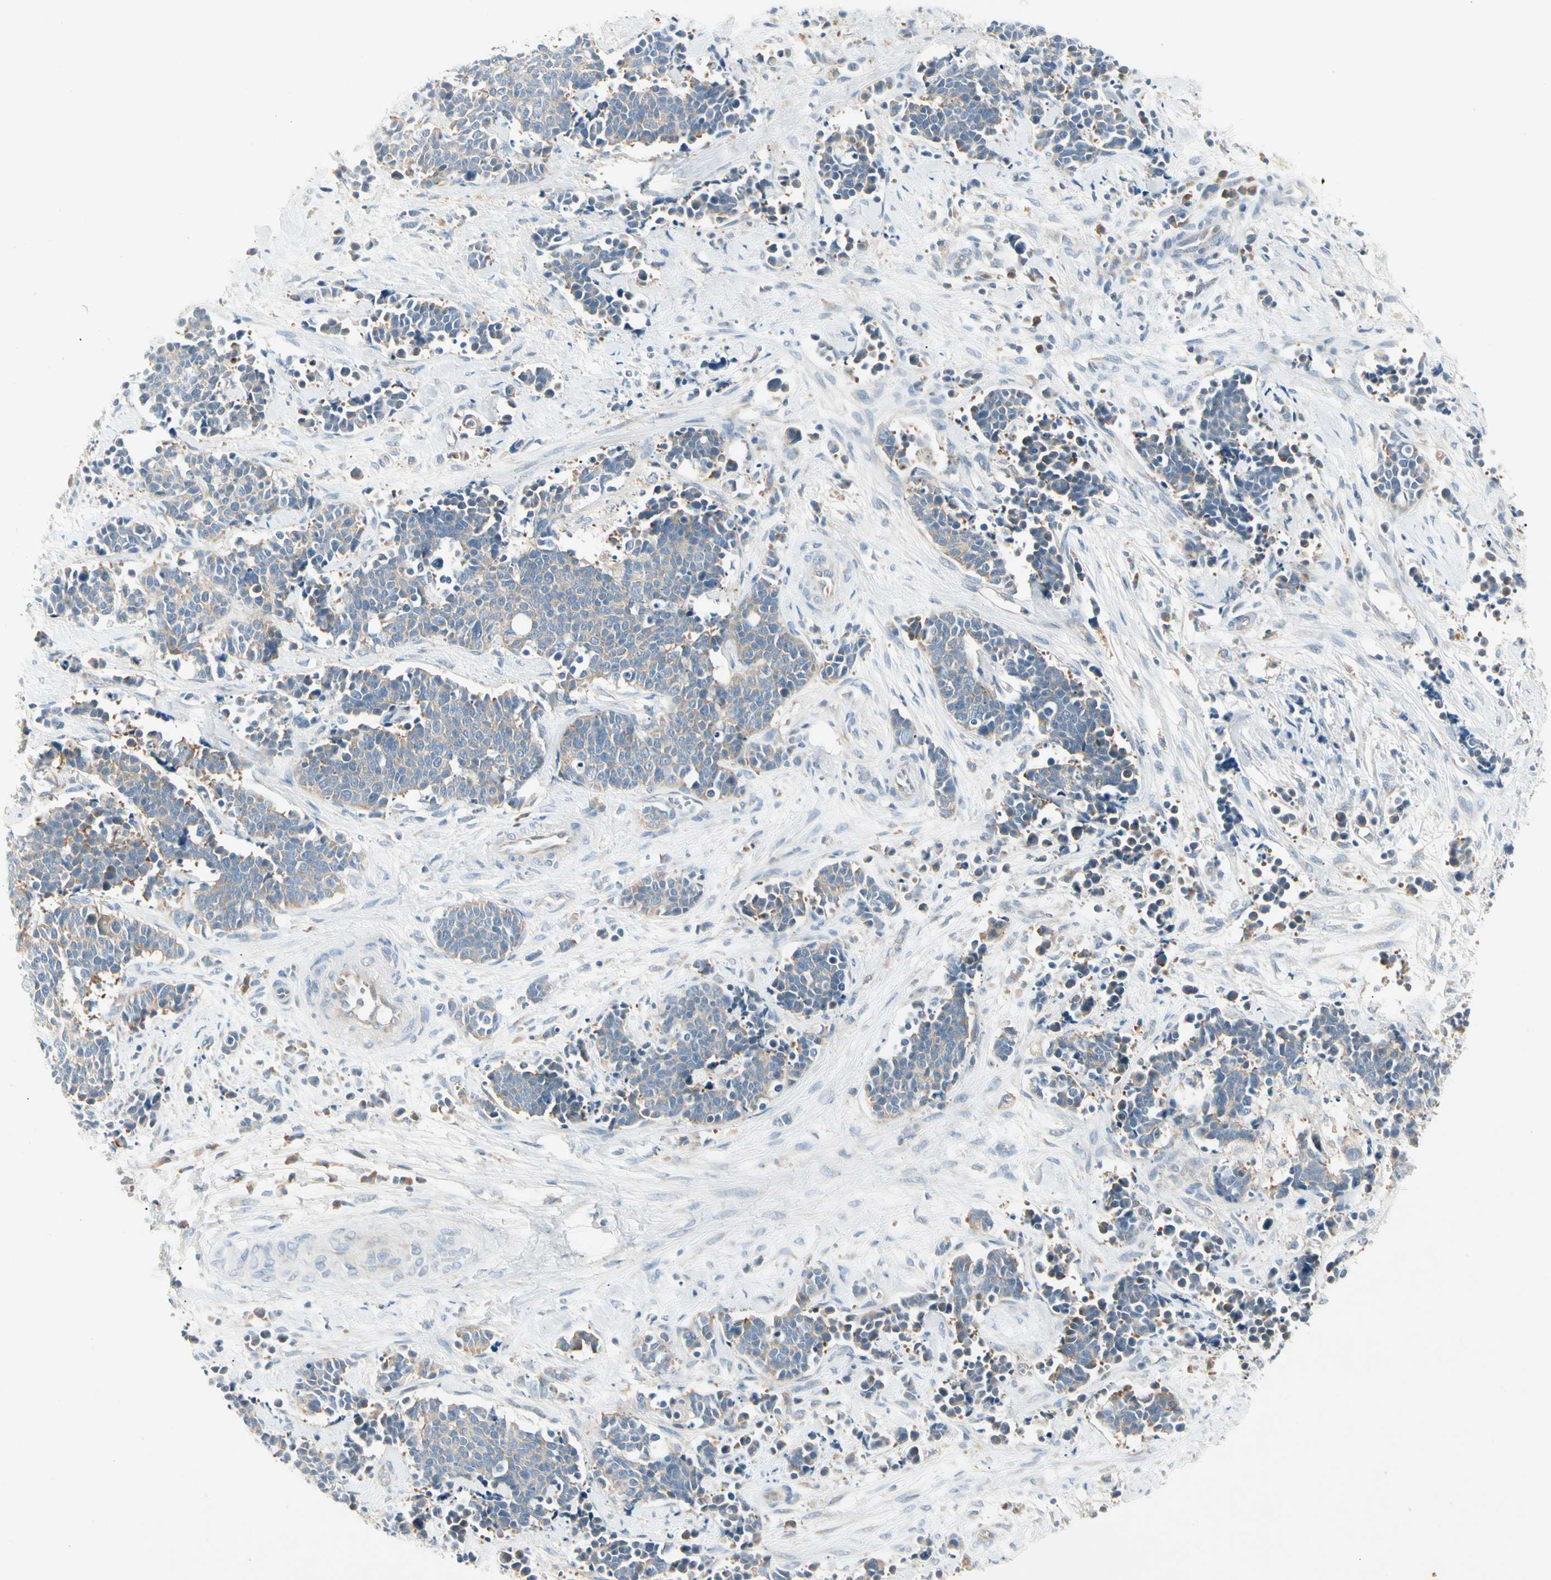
{"staining": {"intensity": "weak", "quantity": ">75%", "location": "cytoplasmic/membranous"}, "tissue": "cervical cancer", "cell_type": "Tumor cells", "image_type": "cancer", "snomed": [{"axis": "morphology", "description": "Squamous cell carcinoma, NOS"}, {"axis": "topography", "description": "Cervix"}], "caption": "Cervical cancer was stained to show a protein in brown. There is low levels of weak cytoplasmic/membranous expression in approximately >75% of tumor cells.", "gene": "IL1R1", "patient": {"sex": "female", "age": 35}}